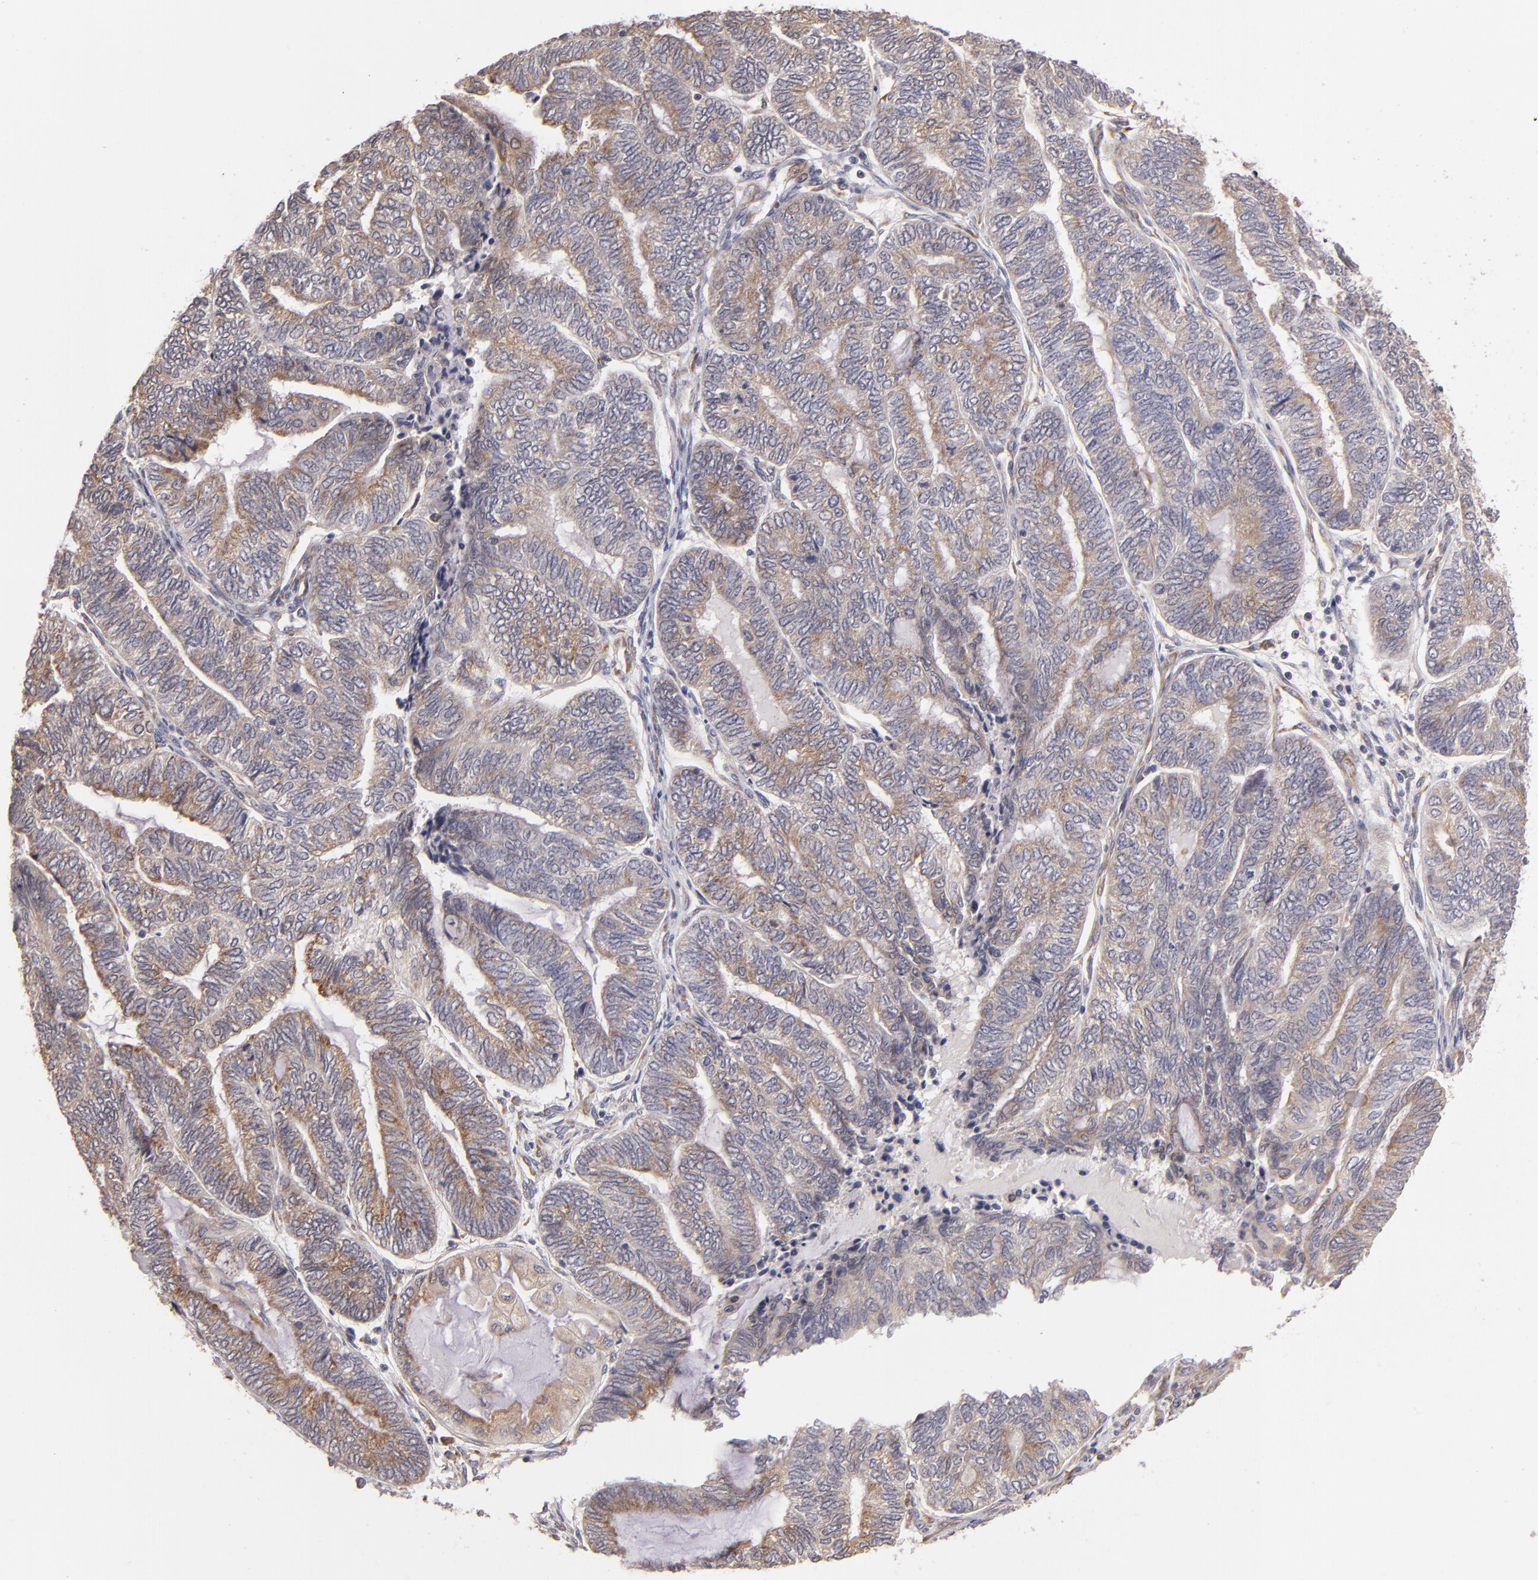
{"staining": {"intensity": "weak", "quantity": ">75%", "location": "cytoplasmic/membranous"}, "tissue": "endometrial cancer", "cell_type": "Tumor cells", "image_type": "cancer", "snomed": [{"axis": "morphology", "description": "Adenocarcinoma, NOS"}, {"axis": "topography", "description": "Uterus"}, {"axis": "topography", "description": "Endometrium"}], "caption": "This image exhibits immunohistochemistry (IHC) staining of human adenocarcinoma (endometrial), with low weak cytoplasmic/membranous positivity in about >75% of tumor cells.", "gene": "CASP1", "patient": {"sex": "female", "age": 70}}